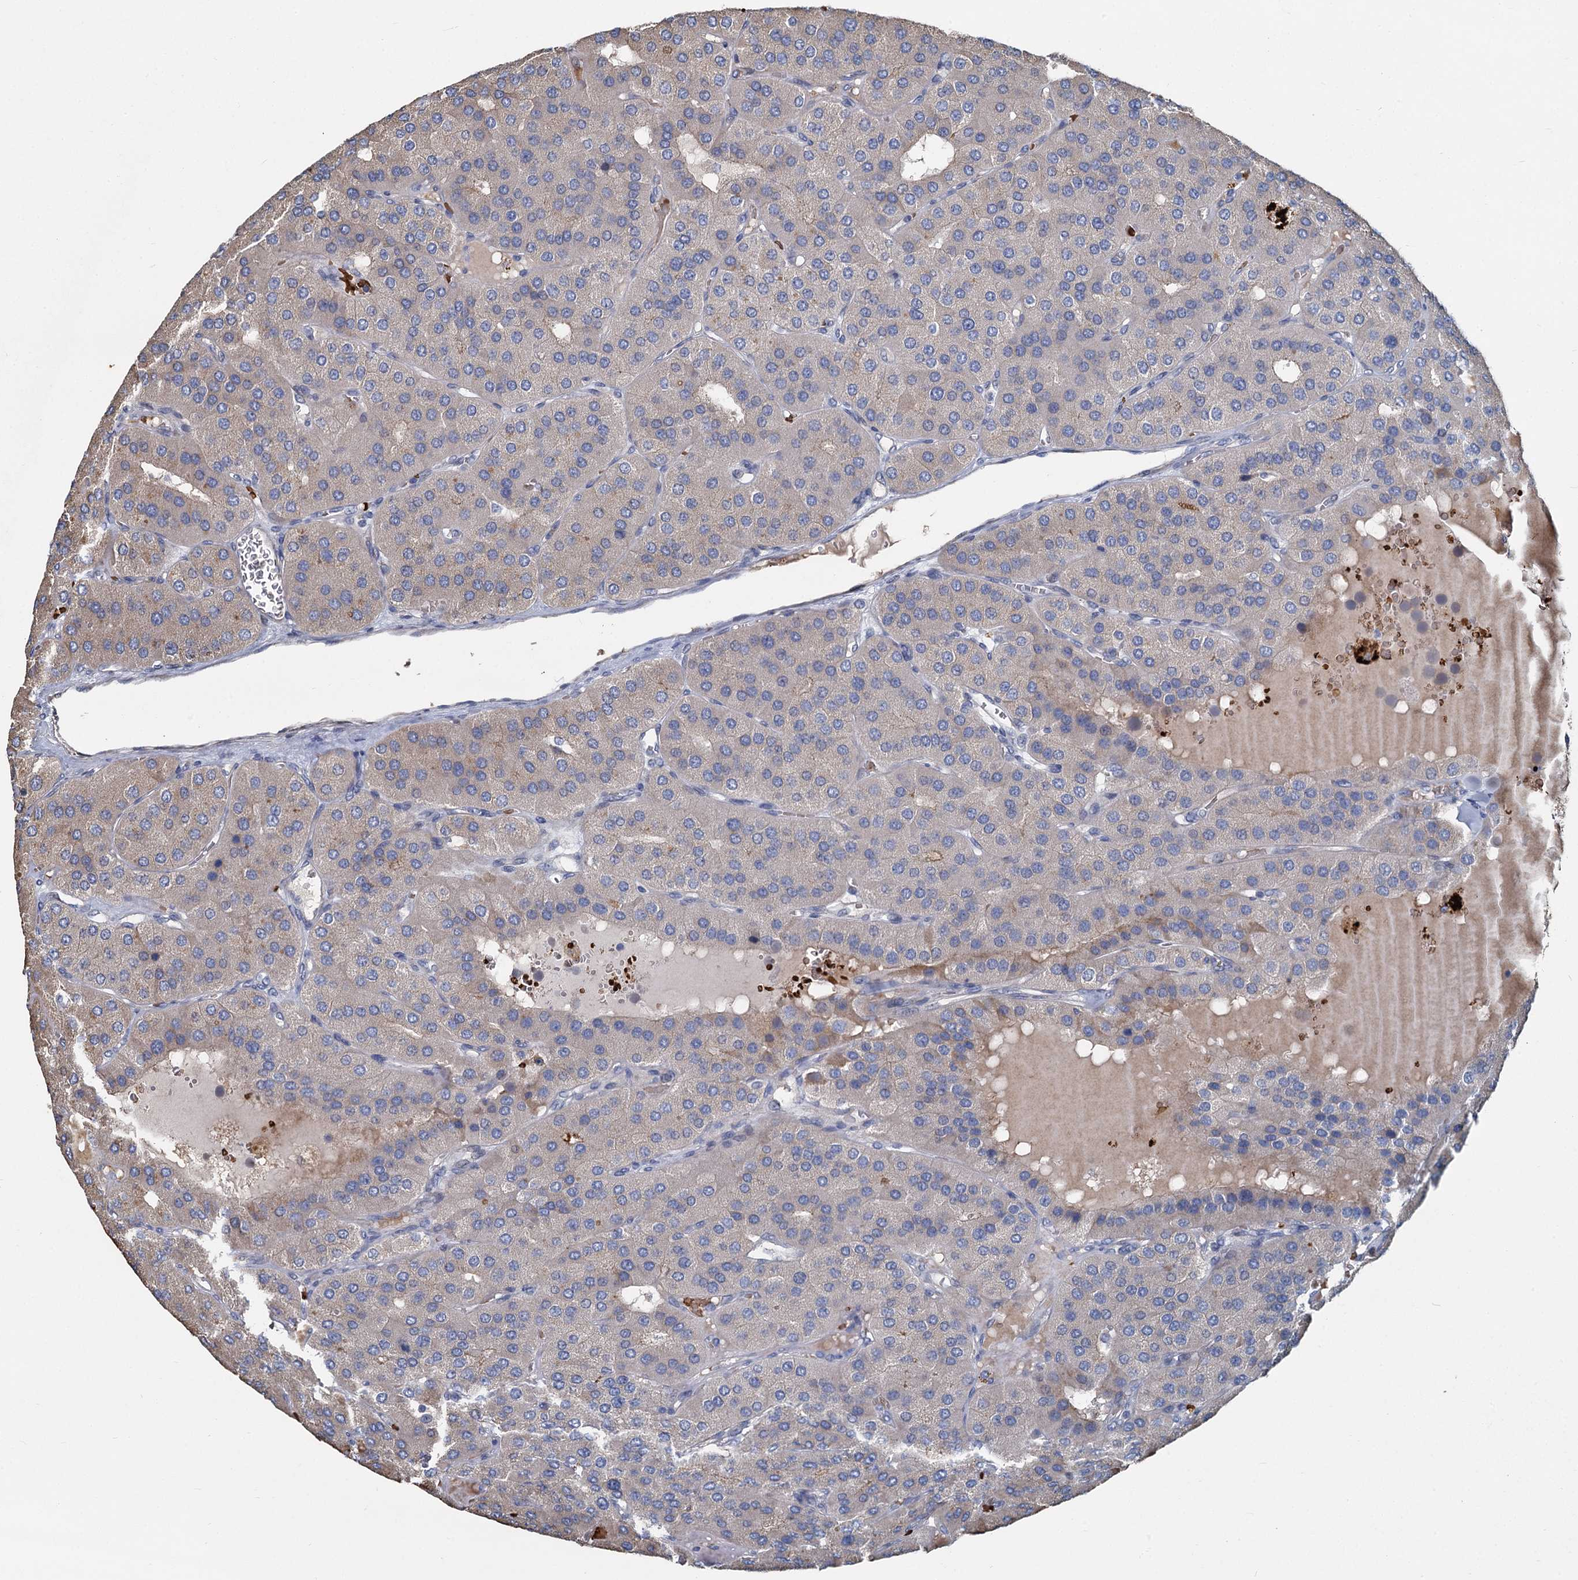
{"staining": {"intensity": "negative", "quantity": "none", "location": "none"}, "tissue": "parathyroid gland", "cell_type": "Glandular cells", "image_type": "normal", "snomed": [{"axis": "morphology", "description": "Normal tissue, NOS"}, {"axis": "morphology", "description": "Adenoma, NOS"}, {"axis": "topography", "description": "Parathyroid gland"}], "caption": "An image of parathyroid gland stained for a protein shows no brown staining in glandular cells.", "gene": "TCTN2", "patient": {"sex": "female", "age": 86}}